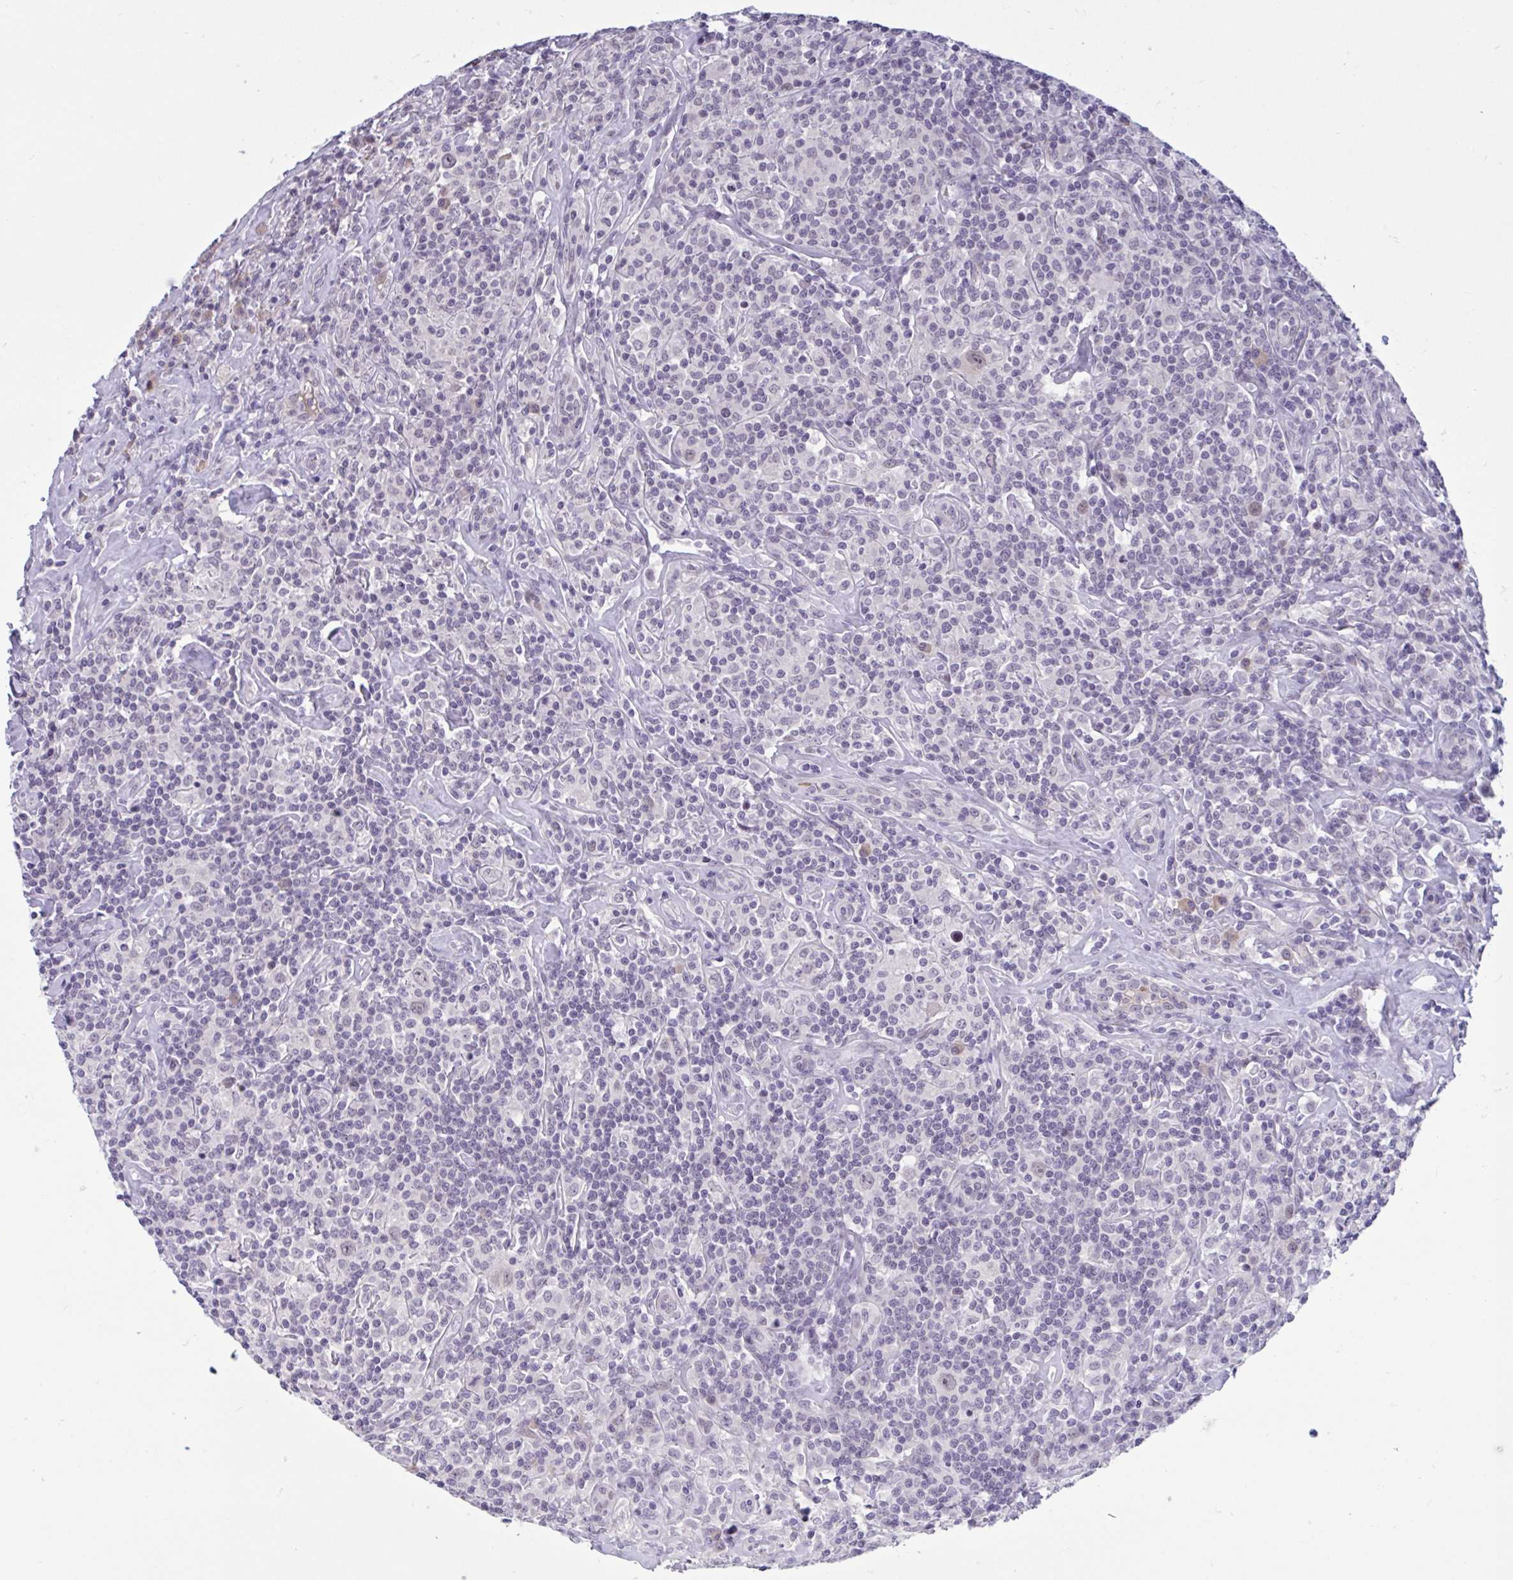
{"staining": {"intensity": "negative", "quantity": "none", "location": "none"}, "tissue": "lymphoma", "cell_type": "Tumor cells", "image_type": "cancer", "snomed": [{"axis": "morphology", "description": "Hodgkin's disease, NOS"}, {"axis": "morphology", "description": "Hodgkin's lymphoma, nodular sclerosis"}, {"axis": "topography", "description": "Lymph node"}], "caption": "The image exhibits no significant expression in tumor cells of Hodgkin's lymphoma, nodular sclerosis. Brightfield microscopy of immunohistochemistry (IHC) stained with DAB (3,3'-diaminobenzidine) (brown) and hematoxylin (blue), captured at high magnification.", "gene": "CNGB3", "patient": {"sex": "female", "age": 10}}